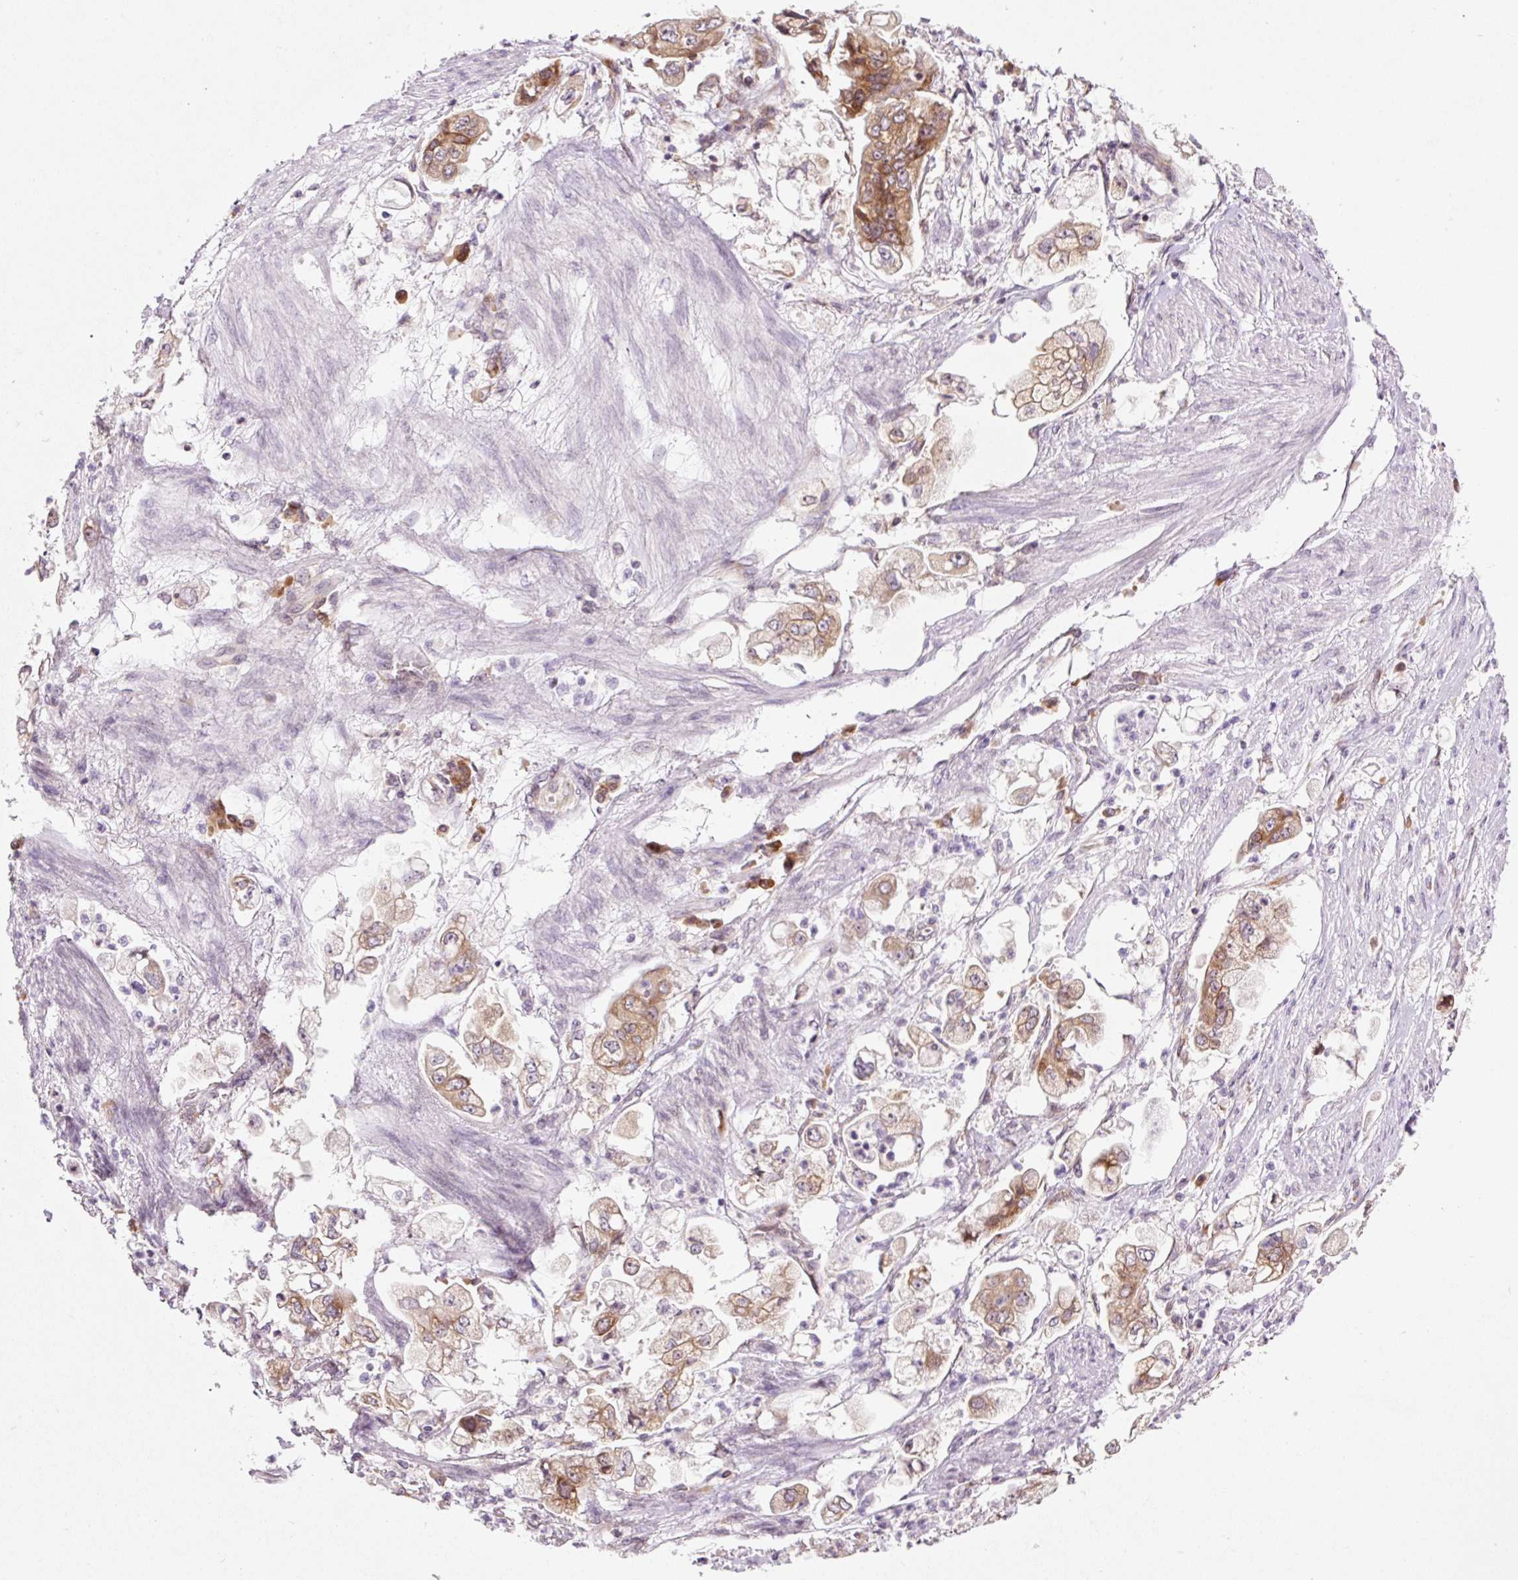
{"staining": {"intensity": "moderate", "quantity": ">75%", "location": "cytoplasmic/membranous"}, "tissue": "stomach cancer", "cell_type": "Tumor cells", "image_type": "cancer", "snomed": [{"axis": "morphology", "description": "Adenocarcinoma, NOS"}, {"axis": "topography", "description": "Stomach"}], "caption": "Stomach cancer (adenocarcinoma) stained with DAB IHC shows medium levels of moderate cytoplasmic/membranous staining in approximately >75% of tumor cells. (DAB (3,3'-diaminobenzidine) IHC with brightfield microscopy, high magnification).", "gene": "RPL41", "patient": {"sex": "male", "age": 62}}